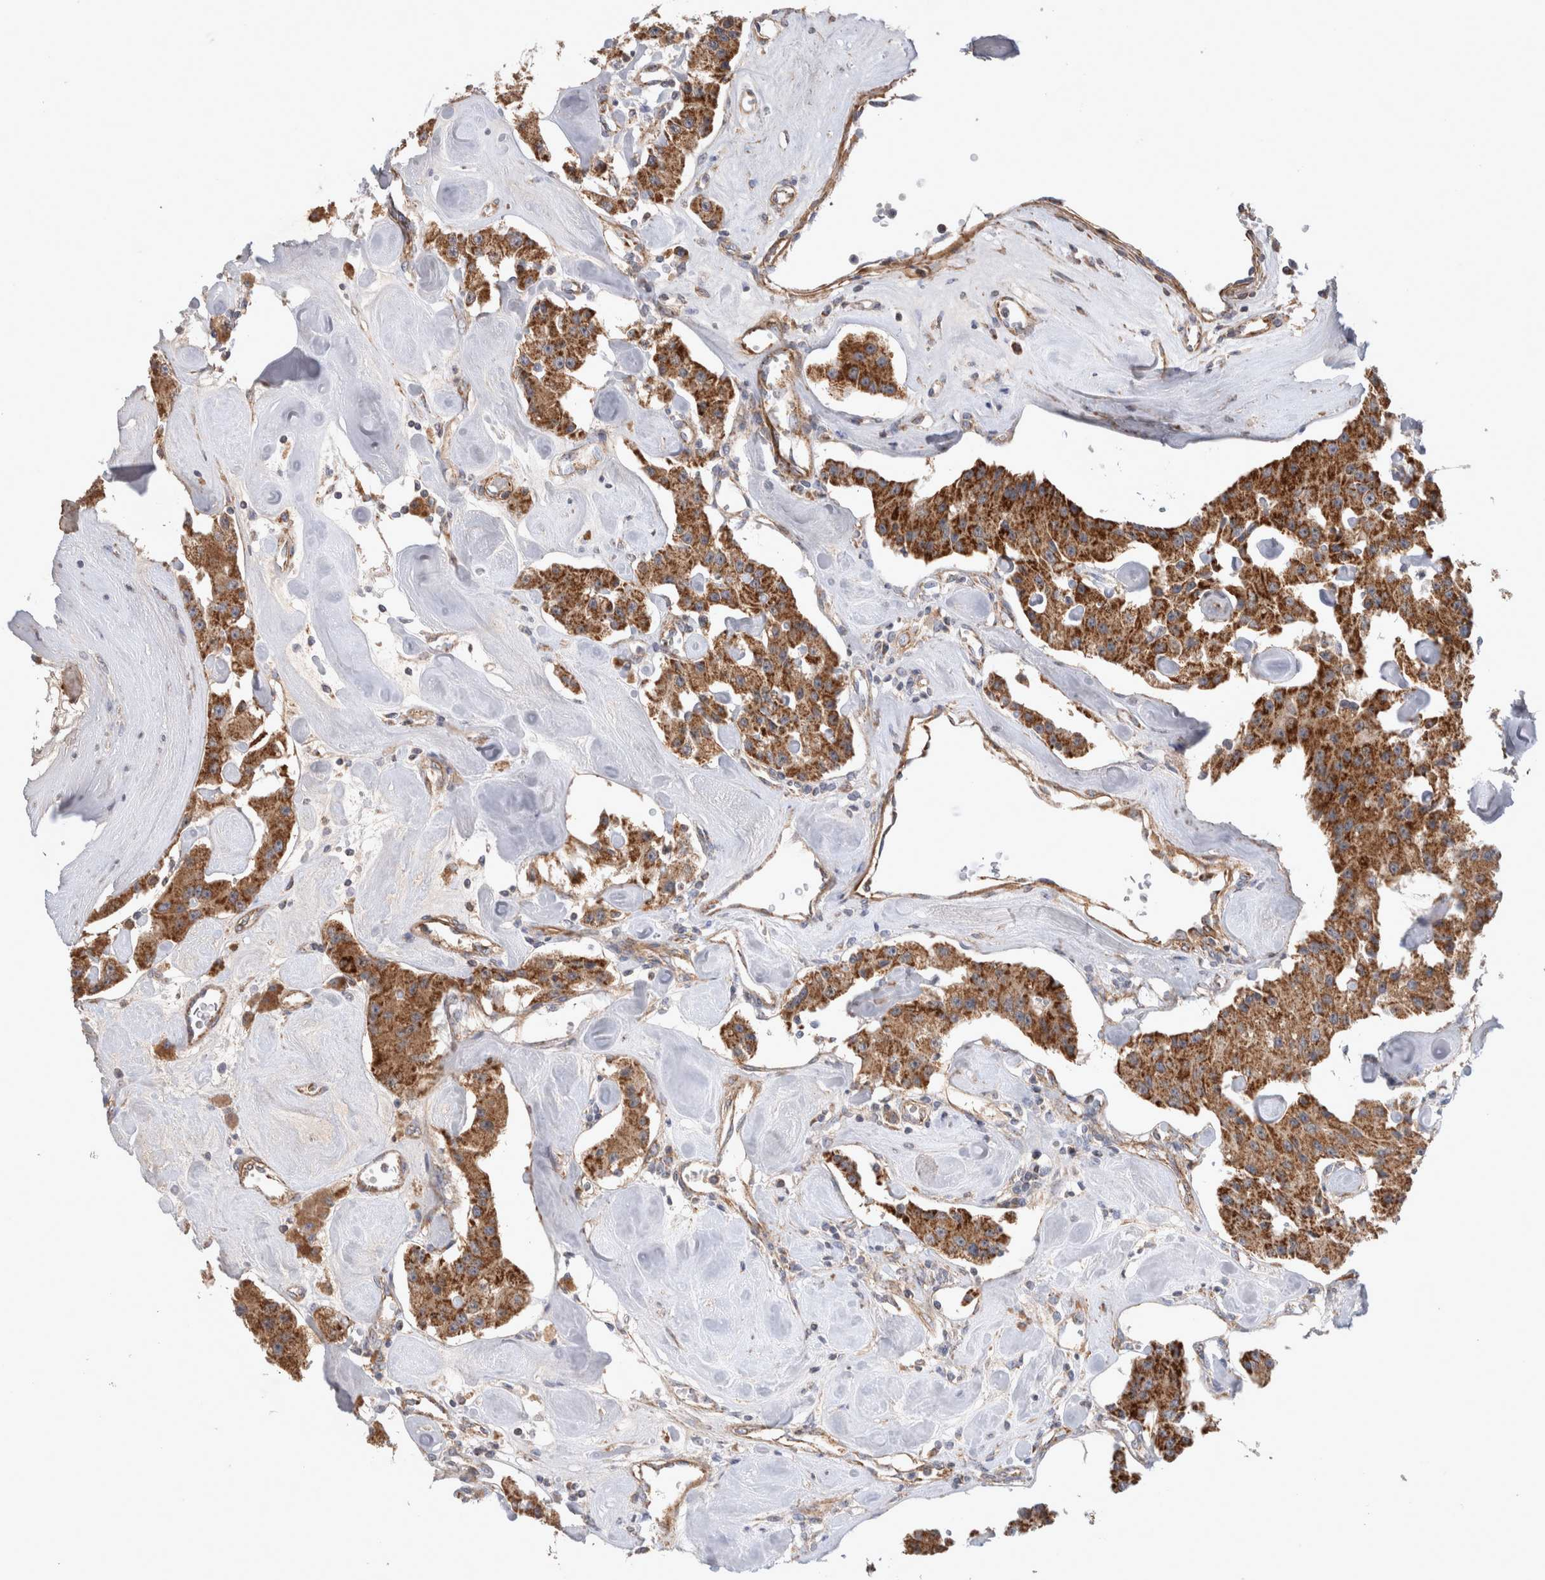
{"staining": {"intensity": "strong", "quantity": ">75%", "location": "cytoplasmic/membranous"}, "tissue": "carcinoid", "cell_type": "Tumor cells", "image_type": "cancer", "snomed": [{"axis": "morphology", "description": "Carcinoid, malignant, NOS"}, {"axis": "topography", "description": "Pancreas"}], "caption": "Immunohistochemical staining of carcinoid (malignant) reveals high levels of strong cytoplasmic/membranous staining in approximately >75% of tumor cells.", "gene": "MRPS28", "patient": {"sex": "male", "age": 41}}